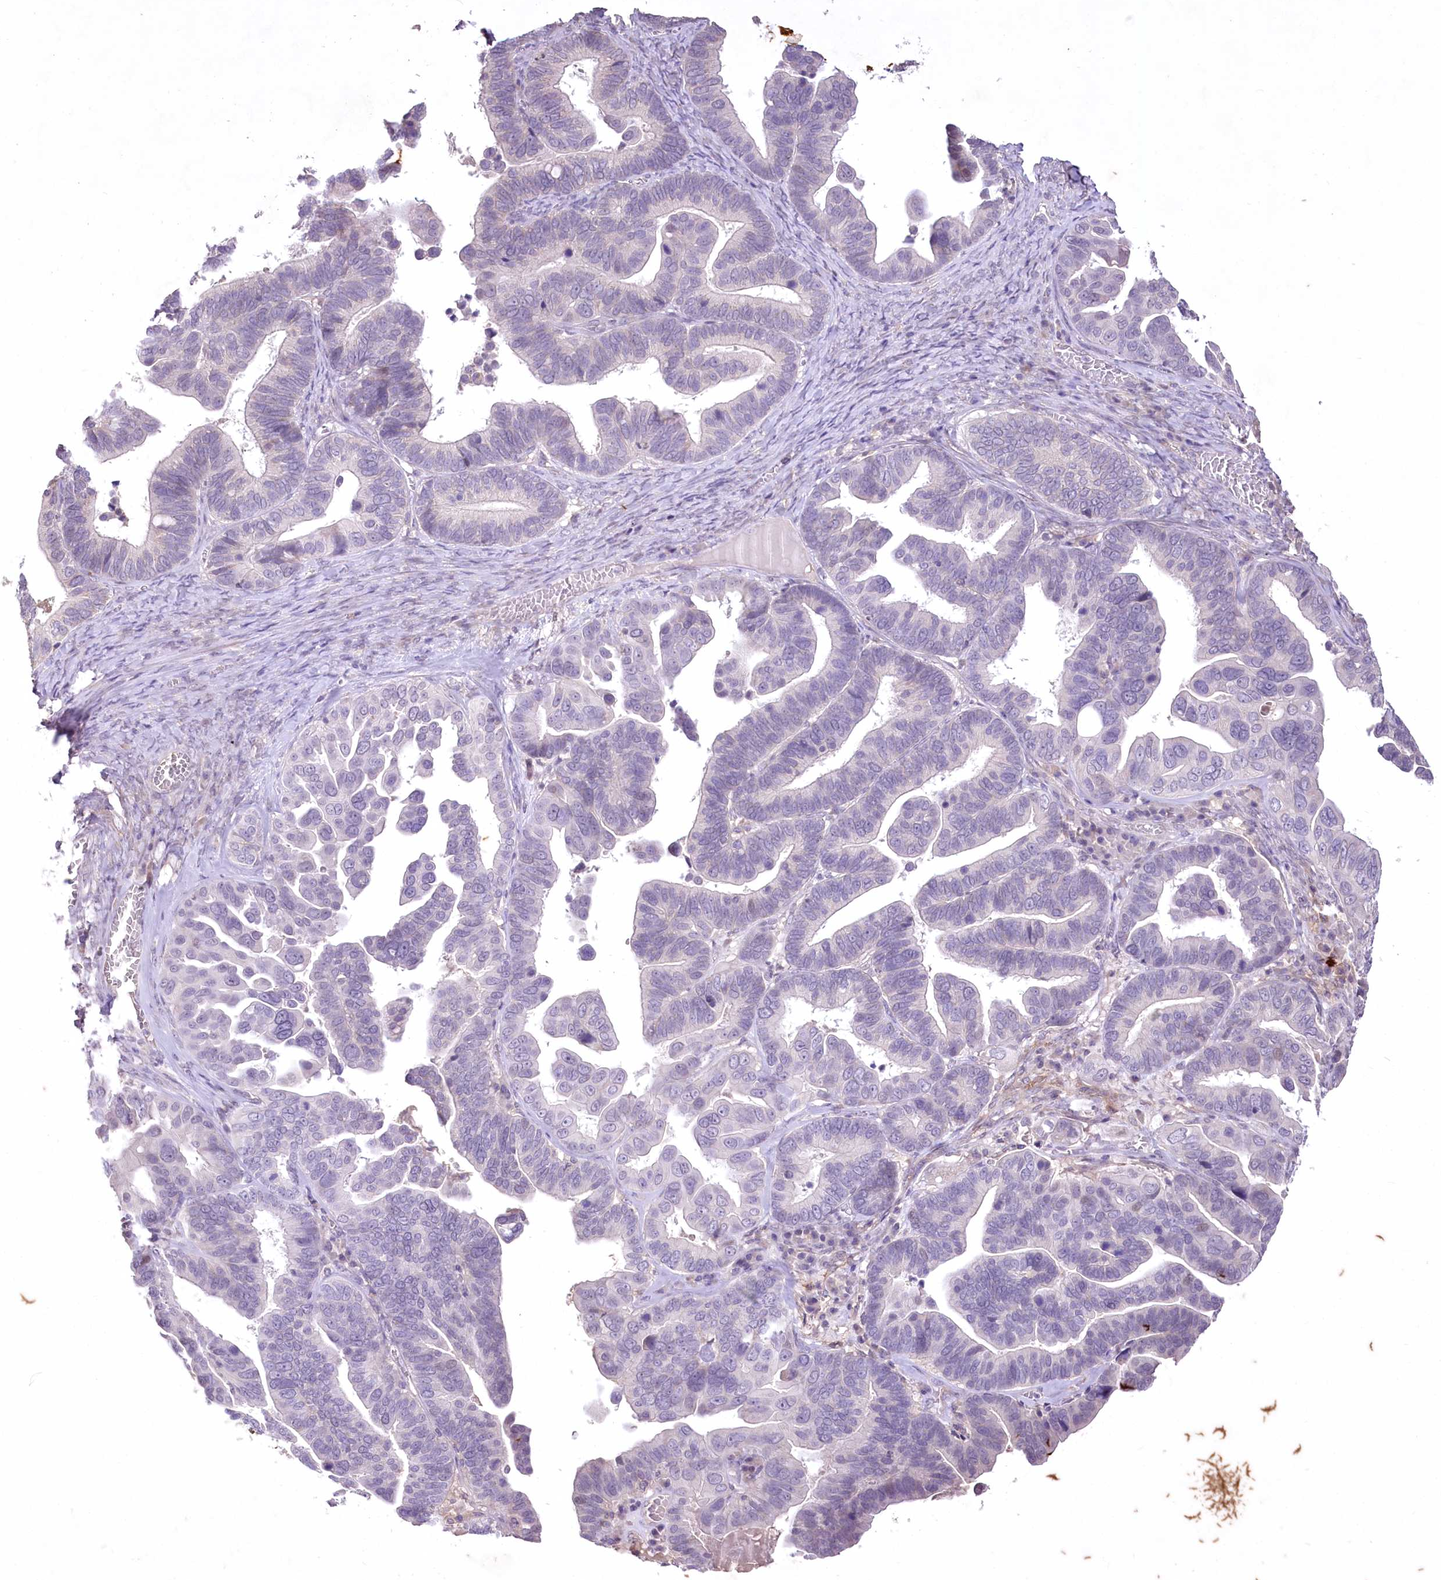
{"staining": {"intensity": "weak", "quantity": "<25%", "location": "cytoplasmic/membranous"}, "tissue": "ovarian cancer", "cell_type": "Tumor cells", "image_type": "cancer", "snomed": [{"axis": "morphology", "description": "Cystadenocarcinoma, serous, NOS"}, {"axis": "topography", "description": "Ovary"}], "caption": "Tumor cells show no significant positivity in ovarian serous cystadenocarcinoma.", "gene": "ENPP1", "patient": {"sex": "female", "age": 56}}